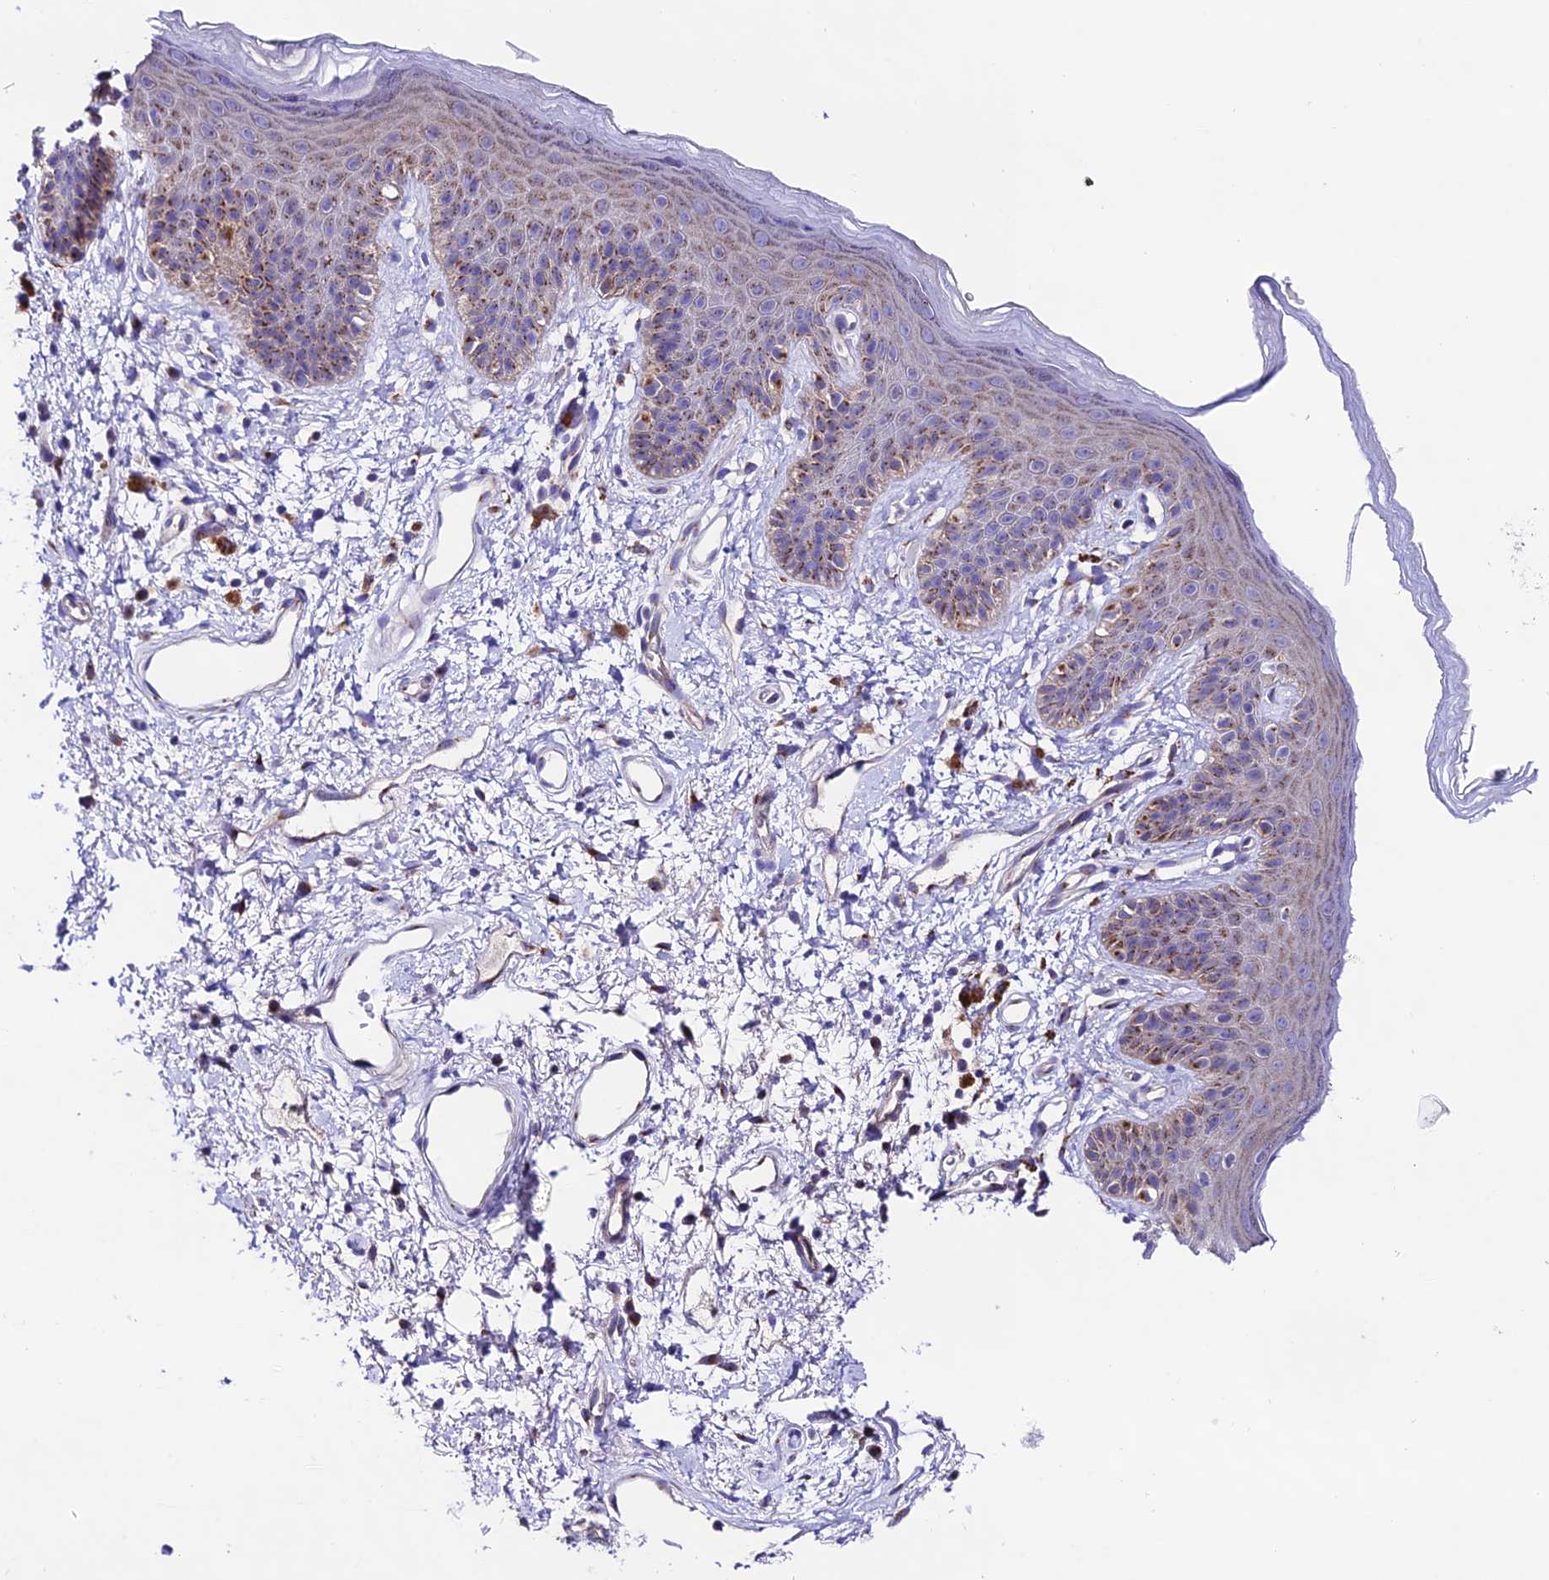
{"staining": {"intensity": "moderate", "quantity": "<25%", "location": "cytoplasmic/membranous"}, "tissue": "skin", "cell_type": "Epidermal cells", "image_type": "normal", "snomed": [{"axis": "morphology", "description": "Normal tissue, NOS"}, {"axis": "topography", "description": "Anal"}], "caption": "Immunohistochemistry (IHC) of benign human skin reveals low levels of moderate cytoplasmic/membranous positivity in about <25% of epidermal cells. The staining was performed using DAB, with brown indicating positive protein expression. Nuclei are stained blue with hematoxylin.", "gene": "LACTB2", "patient": {"sex": "female", "age": 46}}